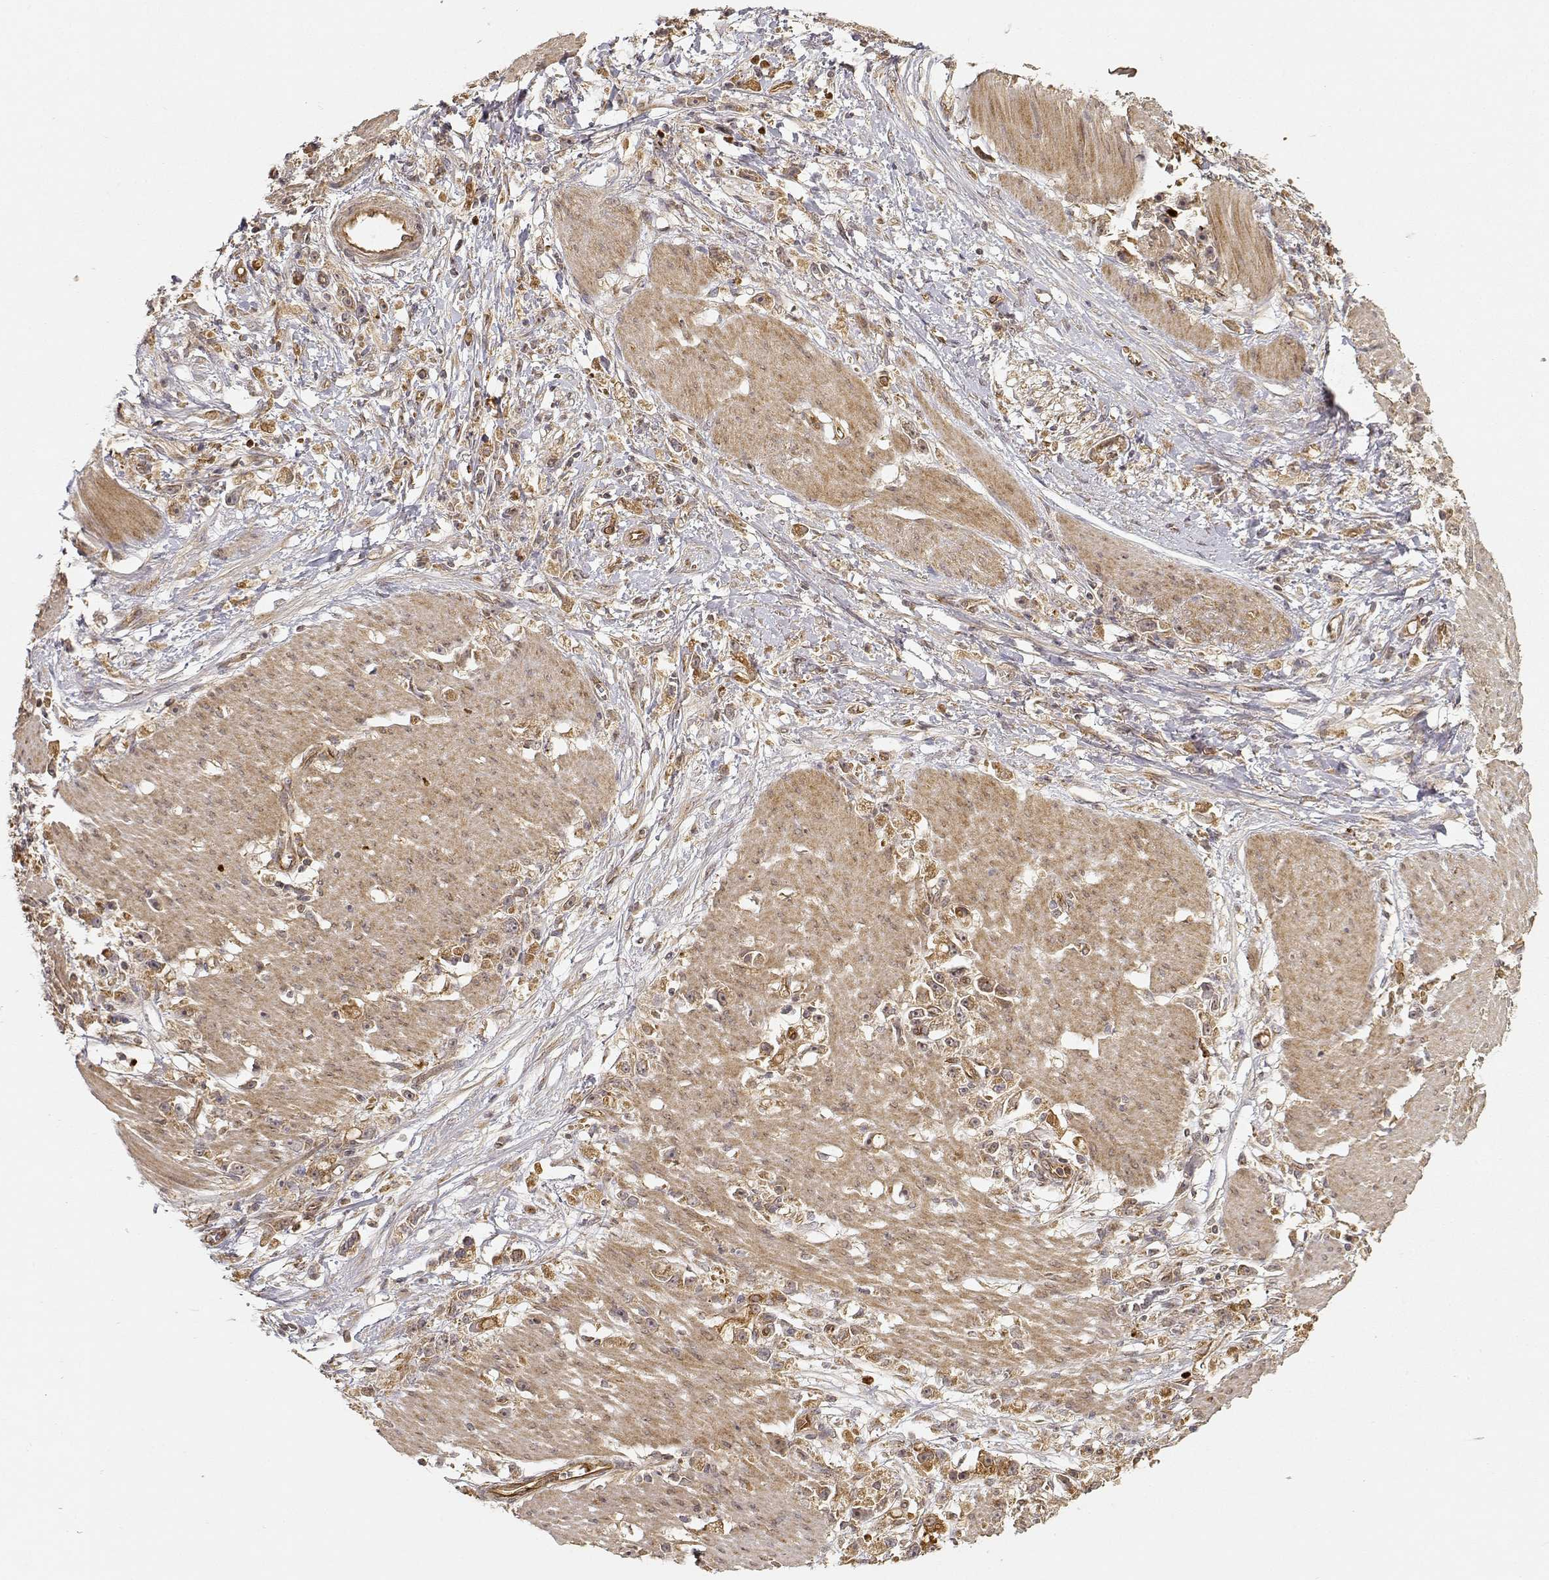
{"staining": {"intensity": "moderate", "quantity": ">75%", "location": "cytoplasmic/membranous"}, "tissue": "stomach cancer", "cell_type": "Tumor cells", "image_type": "cancer", "snomed": [{"axis": "morphology", "description": "Adenocarcinoma, NOS"}, {"axis": "topography", "description": "Stomach"}], "caption": "Tumor cells show medium levels of moderate cytoplasmic/membranous positivity in about >75% of cells in stomach adenocarcinoma.", "gene": "CDK5RAP2", "patient": {"sex": "female", "age": 59}}